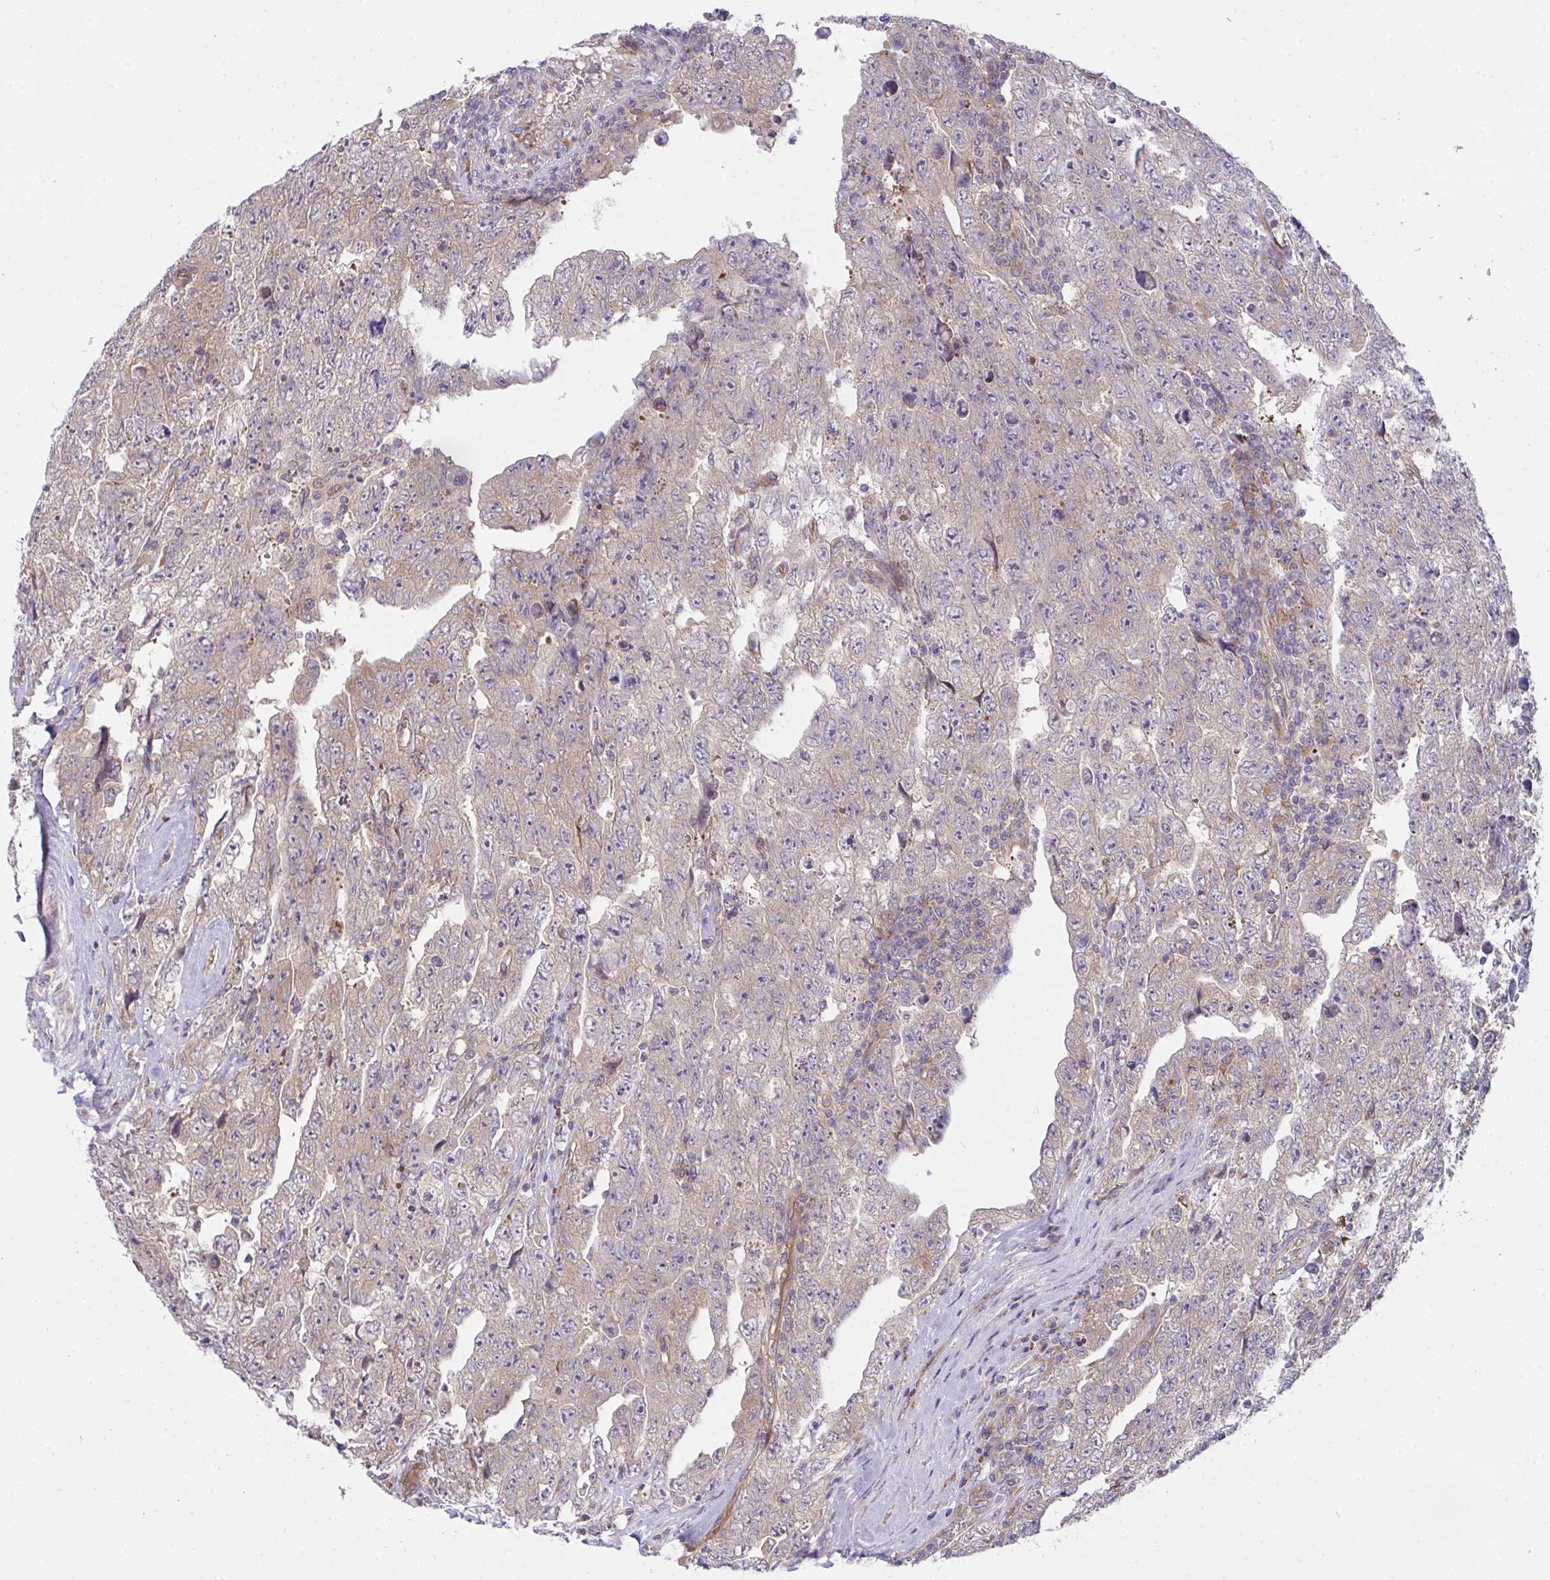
{"staining": {"intensity": "weak", "quantity": ">75%", "location": "cytoplasmic/membranous"}, "tissue": "testis cancer", "cell_type": "Tumor cells", "image_type": "cancer", "snomed": [{"axis": "morphology", "description": "Carcinoma, Embryonal, NOS"}, {"axis": "topography", "description": "Testis"}], "caption": "Weak cytoplasmic/membranous expression for a protein is present in approximately >75% of tumor cells of testis embryonal carcinoma using IHC.", "gene": "CASP9", "patient": {"sex": "male", "age": 28}}